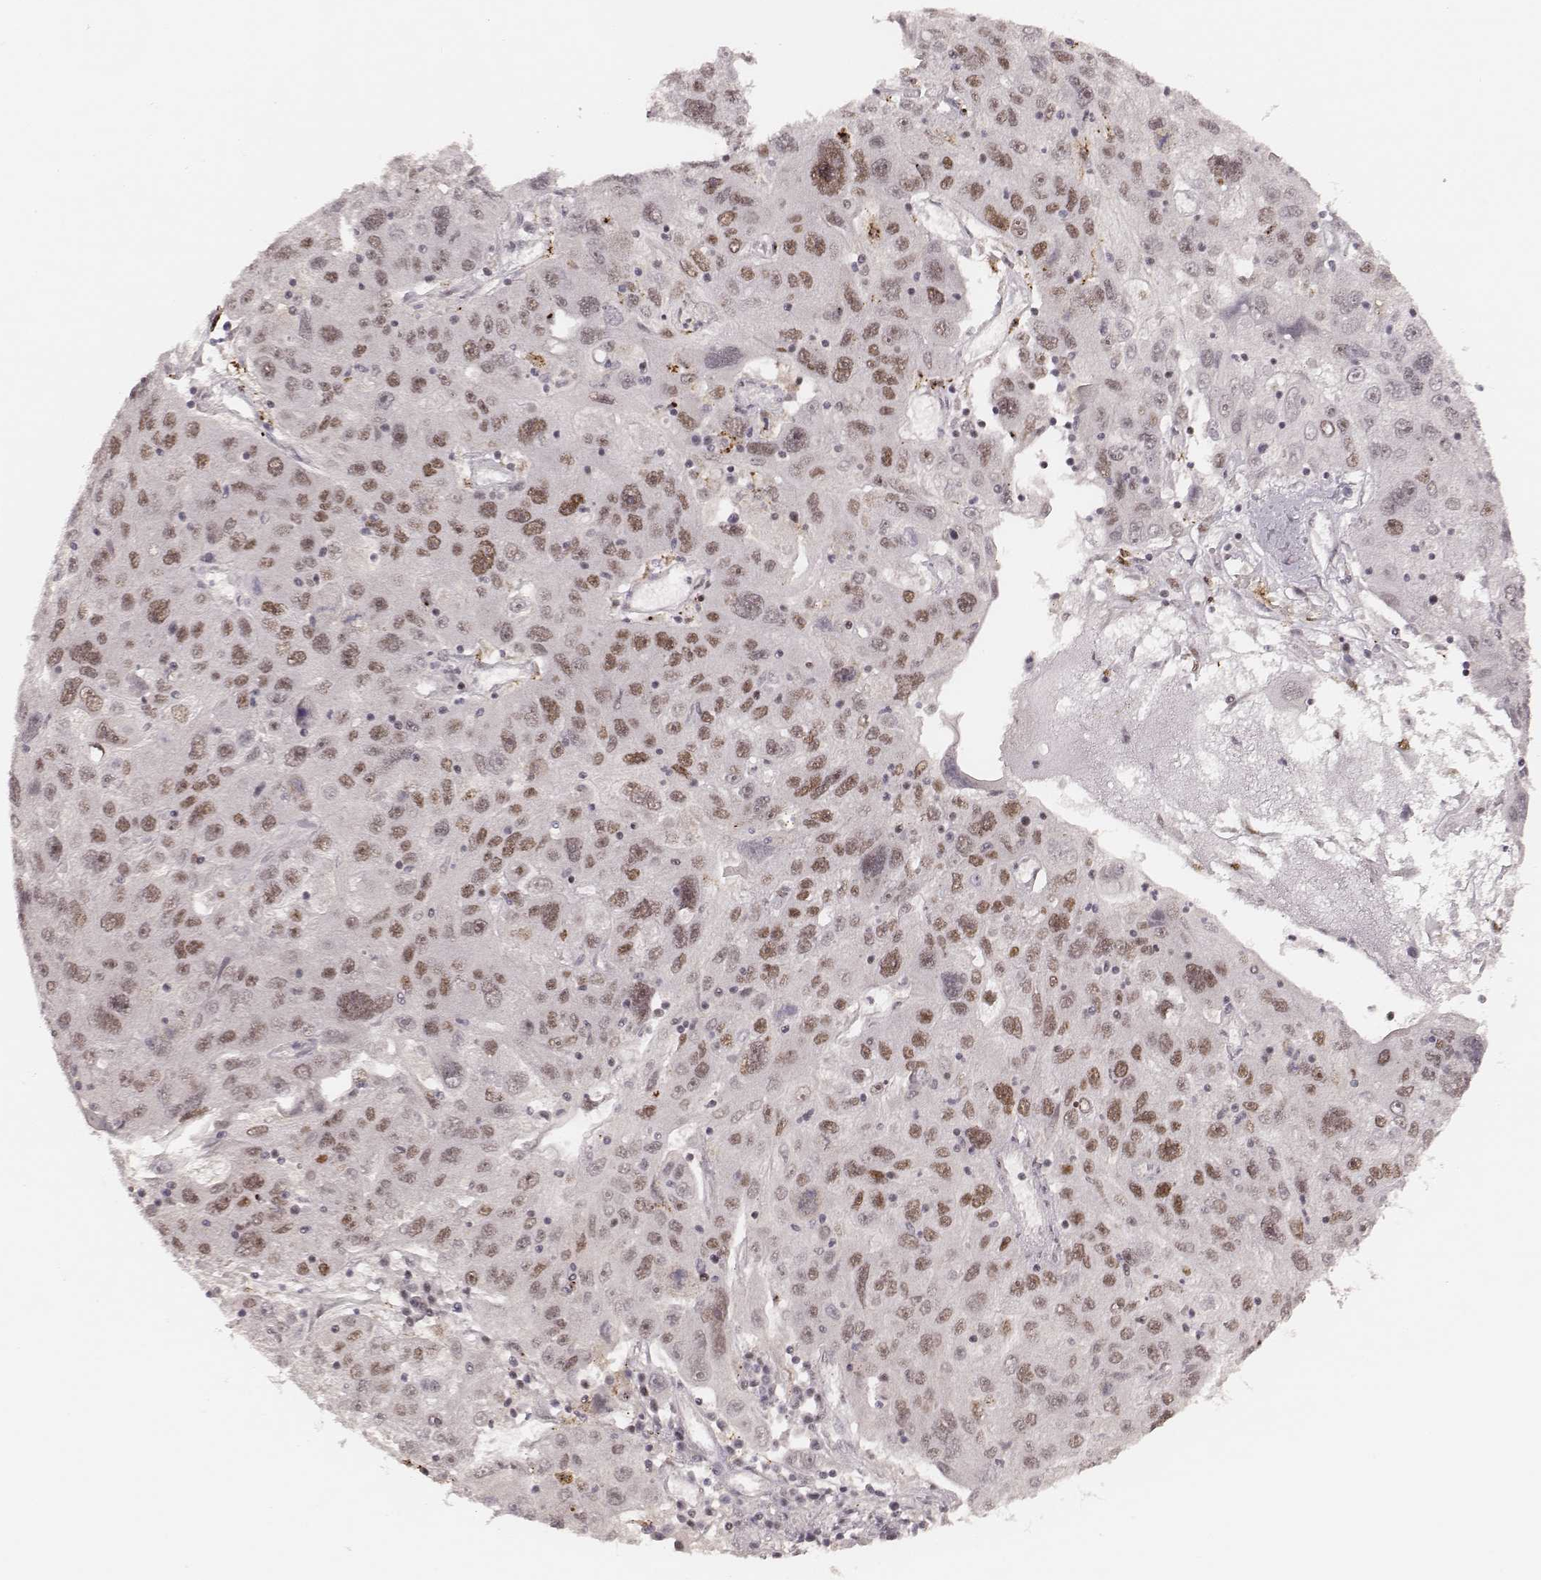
{"staining": {"intensity": "moderate", "quantity": ">75%", "location": "nuclear"}, "tissue": "stomach cancer", "cell_type": "Tumor cells", "image_type": "cancer", "snomed": [{"axis": "morphology", "description": "Adenocarcinoma, NOS"}, {"axis": "topography", "description": "Stomach"}], "caption": "An image showing moderate nuclear positivity in approximately >75% of tumor cells in adenocarcinoma (stomach), as visualized by brown immunohistochemical staining.", "gene": "HNRNPC", "patient": {"sex": "male", "age": 56}}